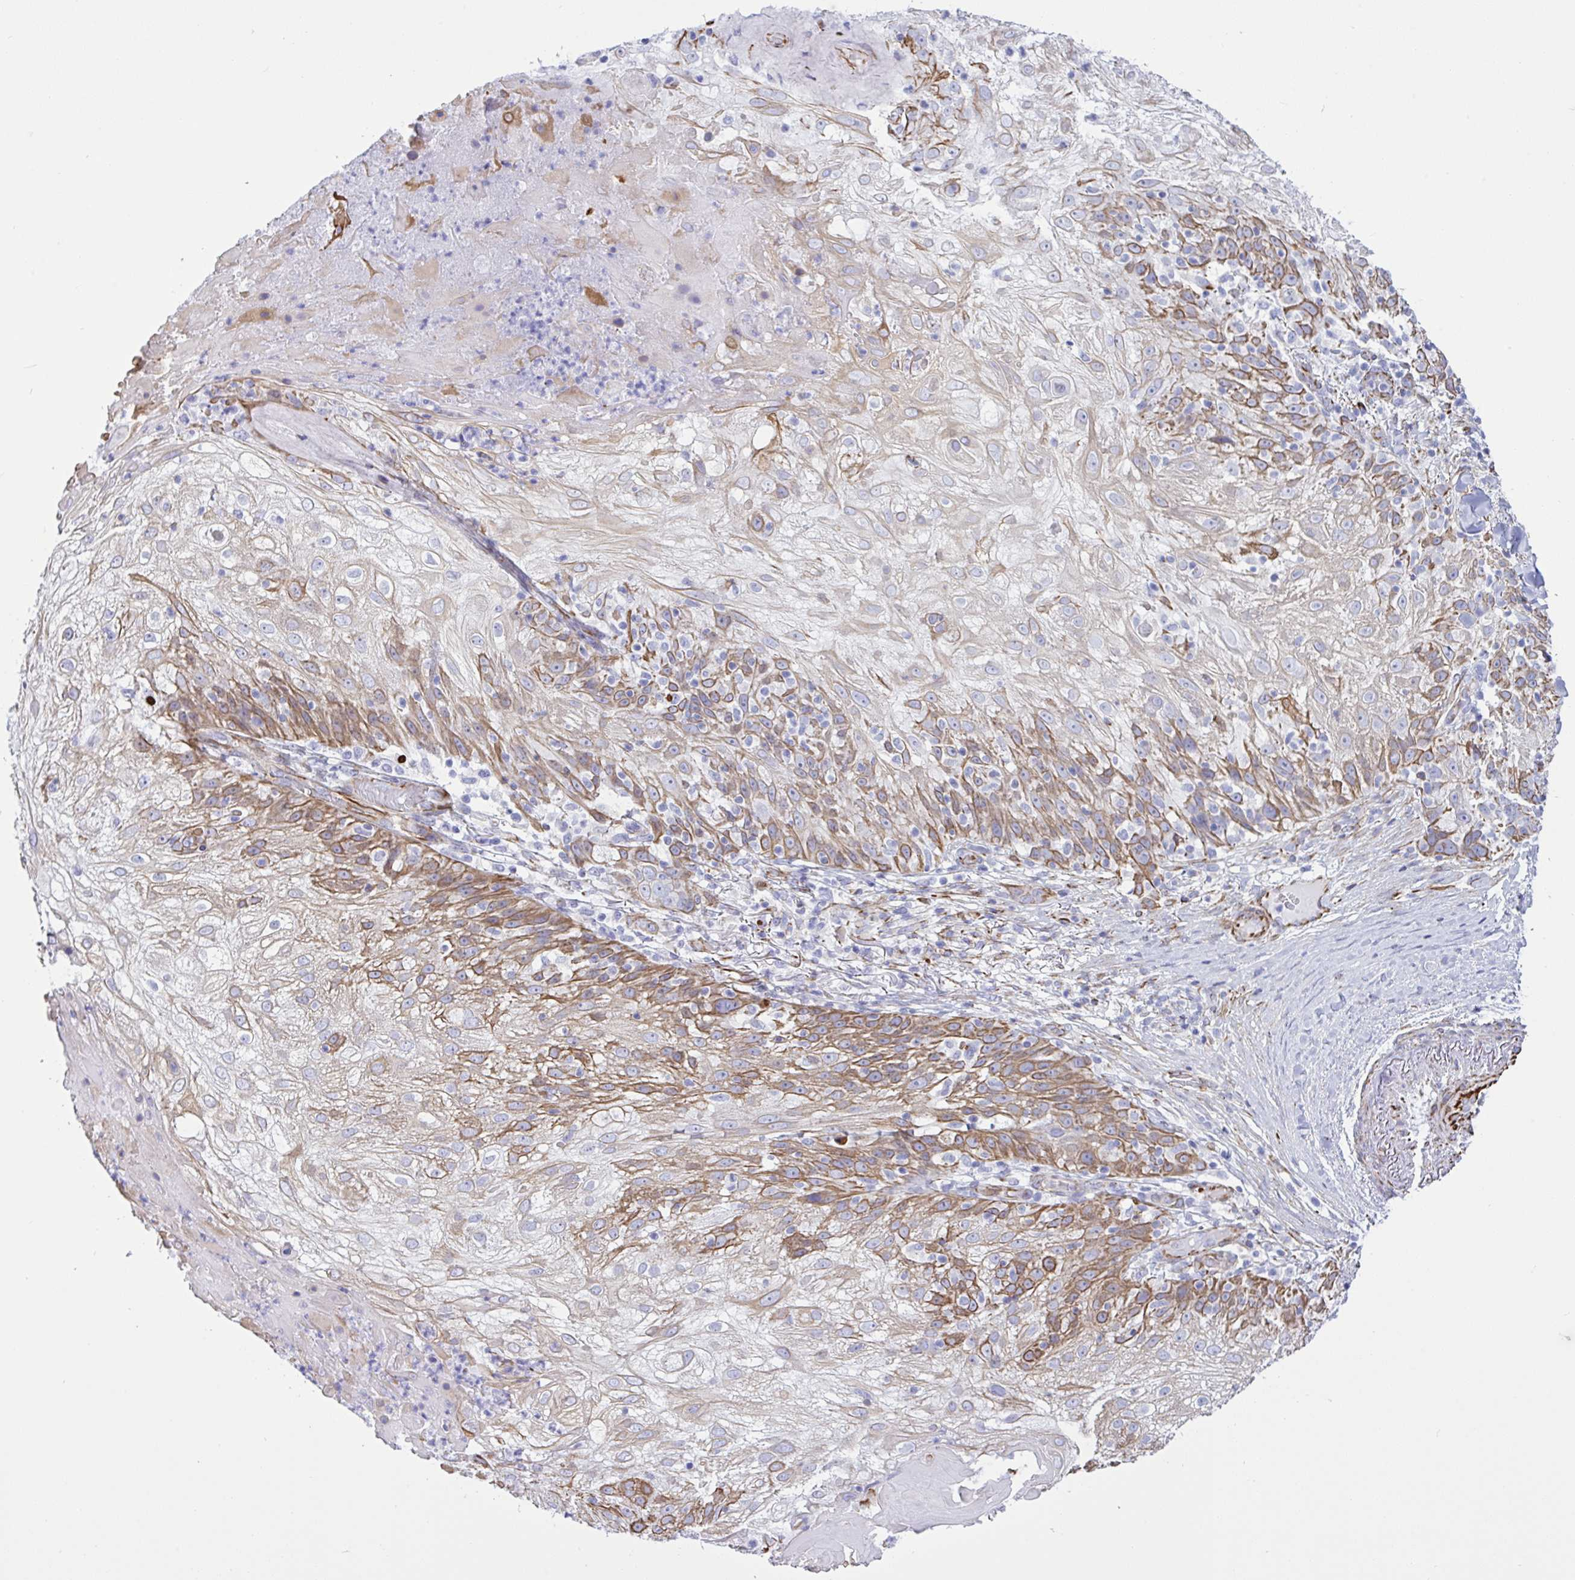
{"staining": {"intensity": "moderate", "quantity": "25%-75%", "location": "cytoplasmic/membranous"}, "tissue": "skin cancer", "cell_type": "Tumor cells", "image_type": "cancer", "snomed": [{"axis": "morphology", "description": "Normal tissue, NOS"}, {"axis": "morphology", "description": "Squamous cell carcinoma, NOS"}, {"axis": "topography", "description": "Skin"}], "caption": "A medium amount of moderate cytoplasmic/membranous positivity is seen in approximately 25%-75% of tumor cells in skin cancer (squamous cell carcinoma) tissue. (DAB IHC, brown staining for protein, blue staining for nuclei).", "gene": "SMAD5", "patient": {"sex": "female", "age": 83}}